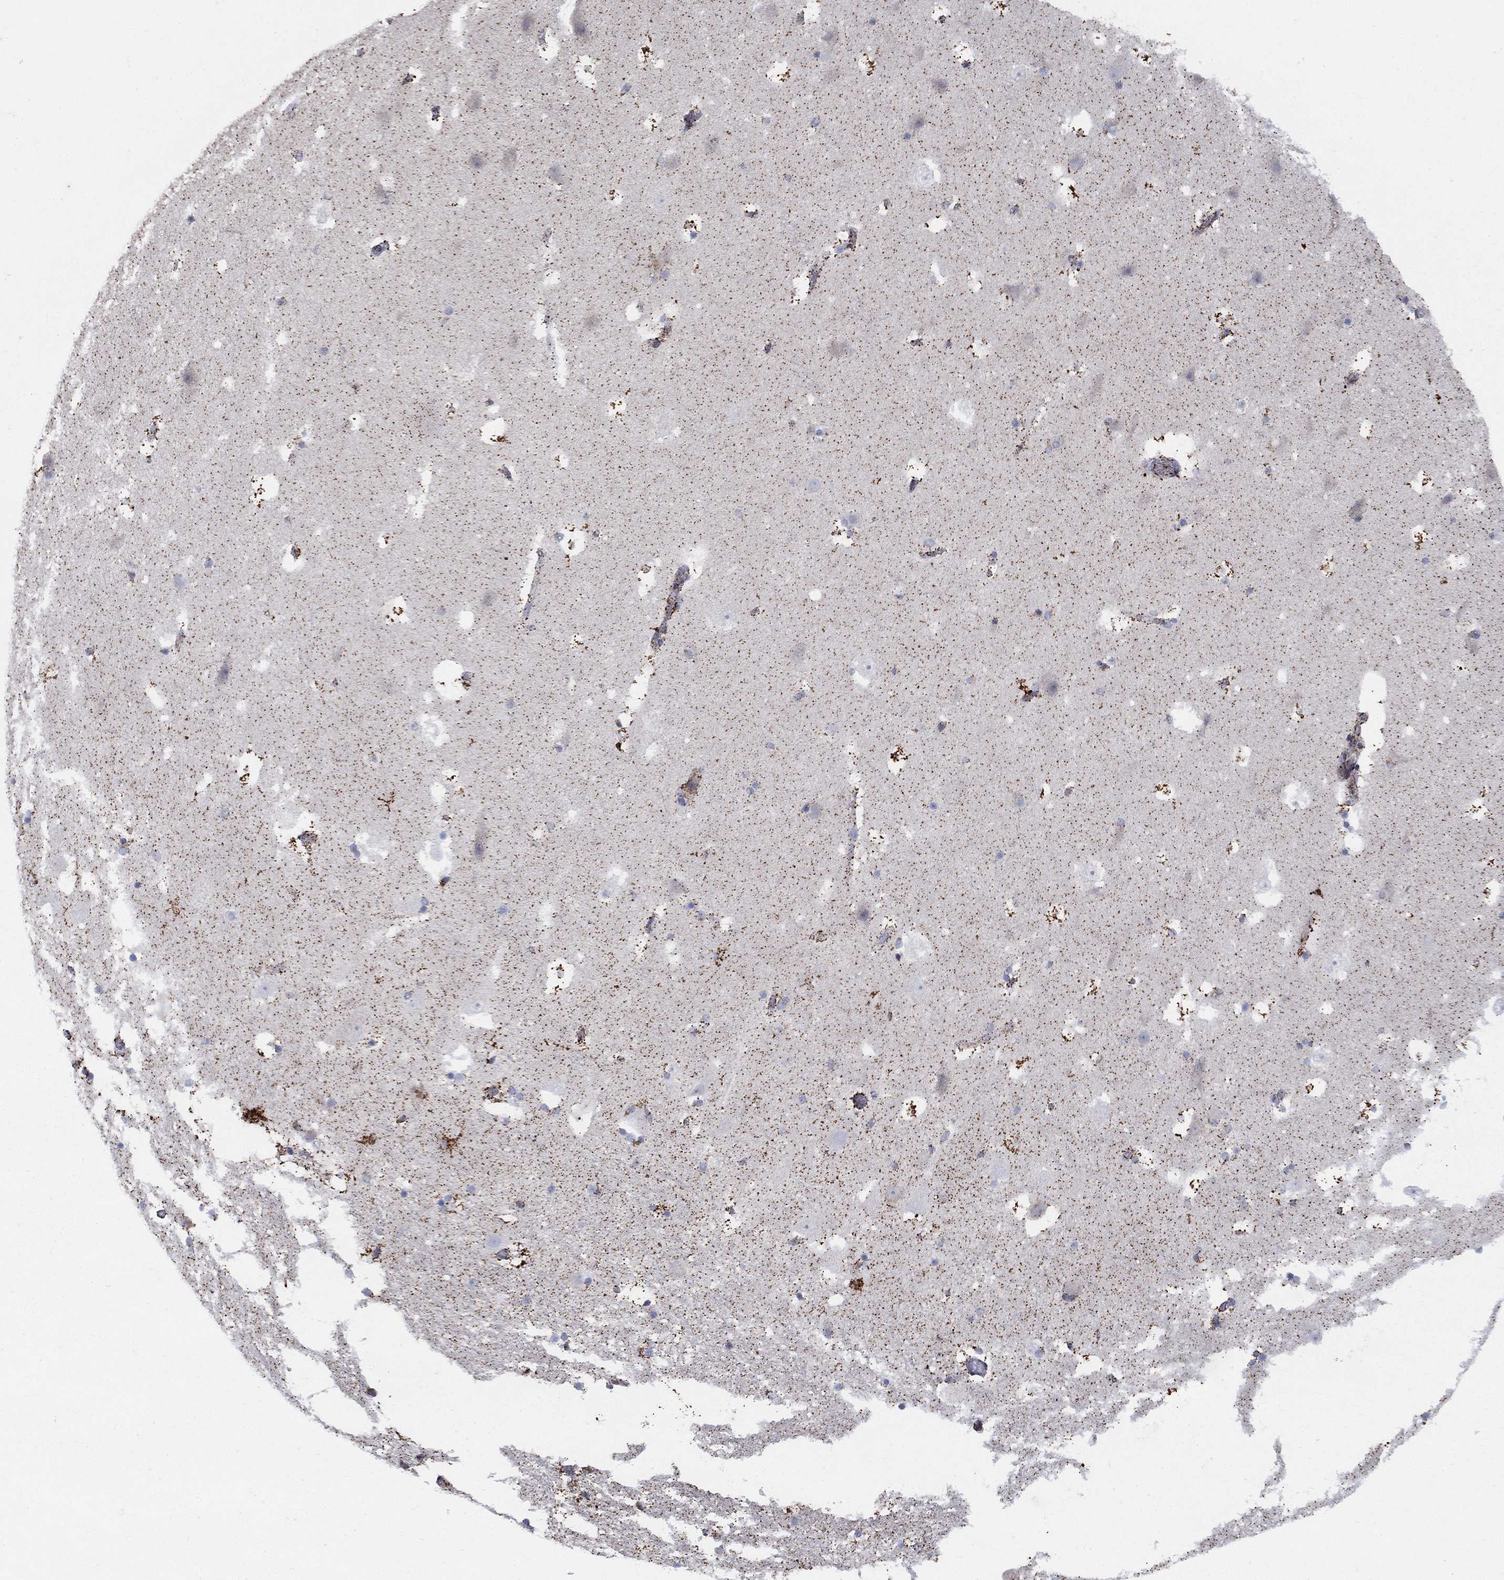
{"staining": {"intensity": "moderate", "quantity": "<25%", "location": "cytoplasmic/membranous"}, "tissue": "hippocampus", "cell_type": "Glial cells", "image_type": "normal", "snomed": [{"axis": "morphology", "description": "Normal tissue, NOS"}, {"axis": "topography", "description": "Hippocampus"}], "caption": "Glial cells reveal low levels of moderate cytoplasmic/membranous positivity in approximately <25% of cells in normal human hippocampus.", "gene": "PNPLA2", "patient": {"sex": "male", "age": 51}}